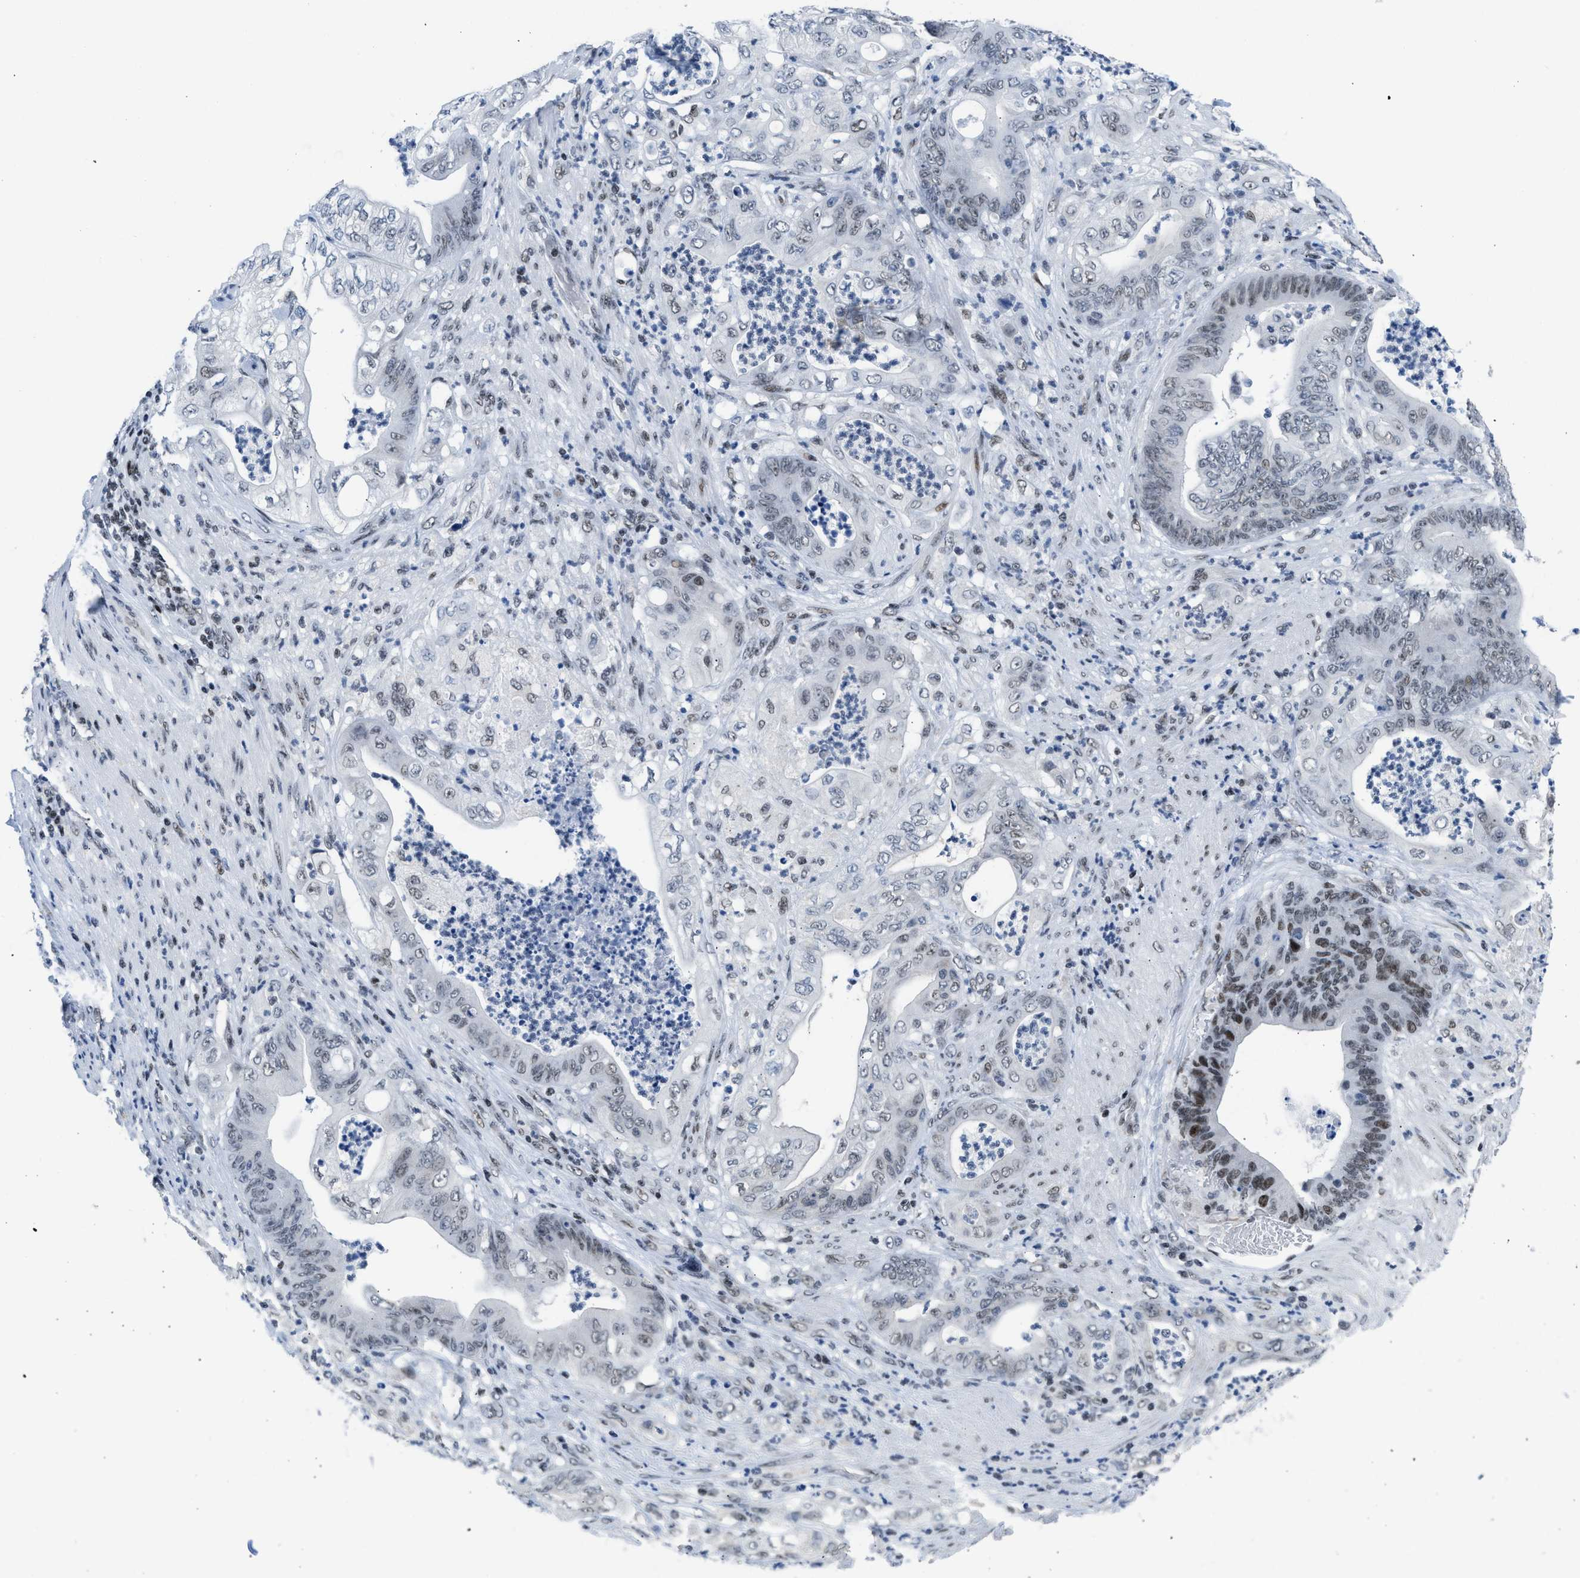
{"staining": {"intensity": "moderate", "quantity": "<25%", "location": "nuclear"}, "tissue": "stomach cancer", "cell_type": "Tumor cells", "image_type": "cancer", "snomed": [{"axis": "morphology", "description": "Adenocarcinoma, NOS"}, {"axis": "topography", "description": "Stomach"}], "caption": "Immunohistochemistry (IHC) micrograph of human adenocarcinoma (stomach) stained for a protein (brown), which shows low levels of moderate nuclear positivity in about <25% of tumor cells.", "gene": "TERF2IP", "patient": {"sex": "female", "age": 73}}